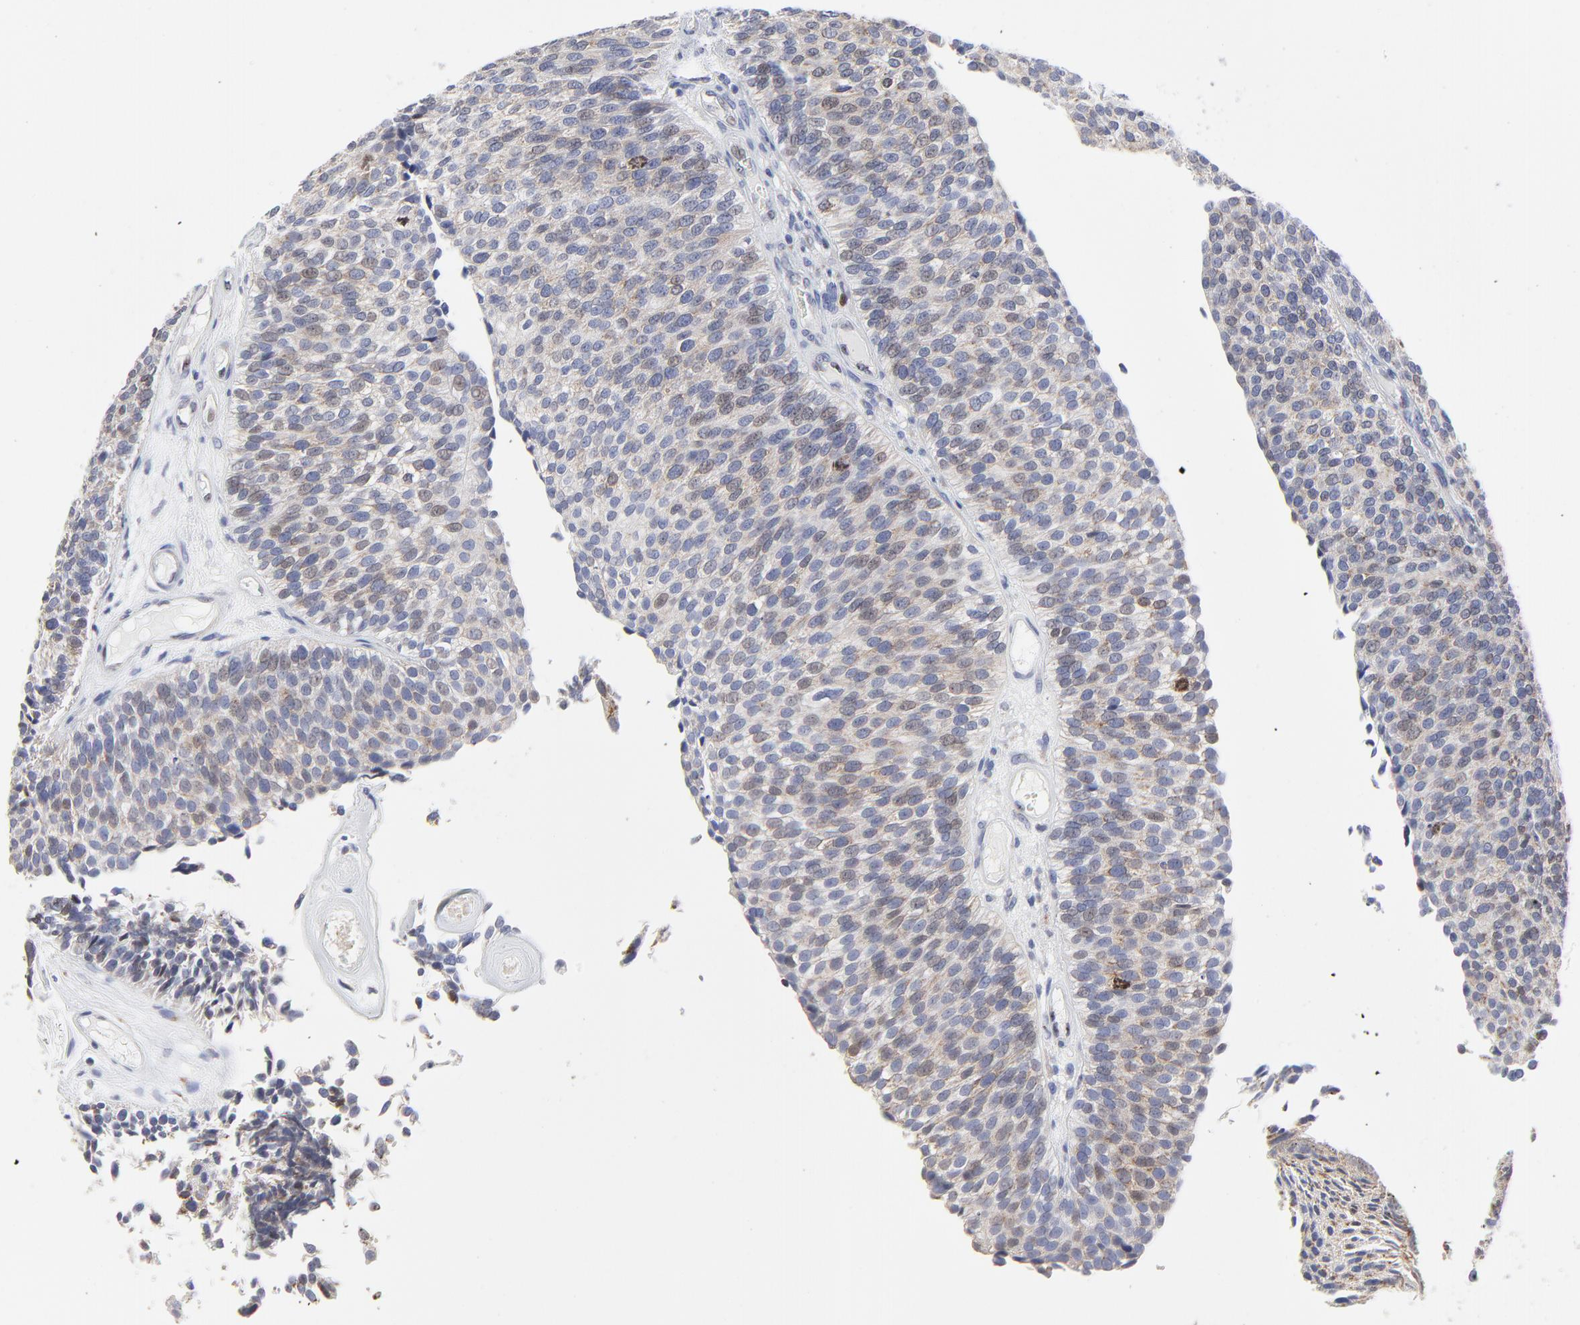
{"staining": {"intensity": "weak", "quantity": "<25%", "location": "cytoplasmic/membranous"}, "tissue": "urothelial cancer", "cell_type": "Tumor cells", "image_type": "cancer", "snomed": [{"axis": "morphology", "description": "Urothelial carcinoma, Low grade"}, {"axis": "topography", "description": "Urinary bladder"}], "caption": "The immunohistochemistry (IHC) image has no significant expression in tumor cells of urothelial cancer tissue. (DAB immunohistochemistry, high magnification).", "gene": "NCAPH", "patient": {"sex": "male", "age": 84}}